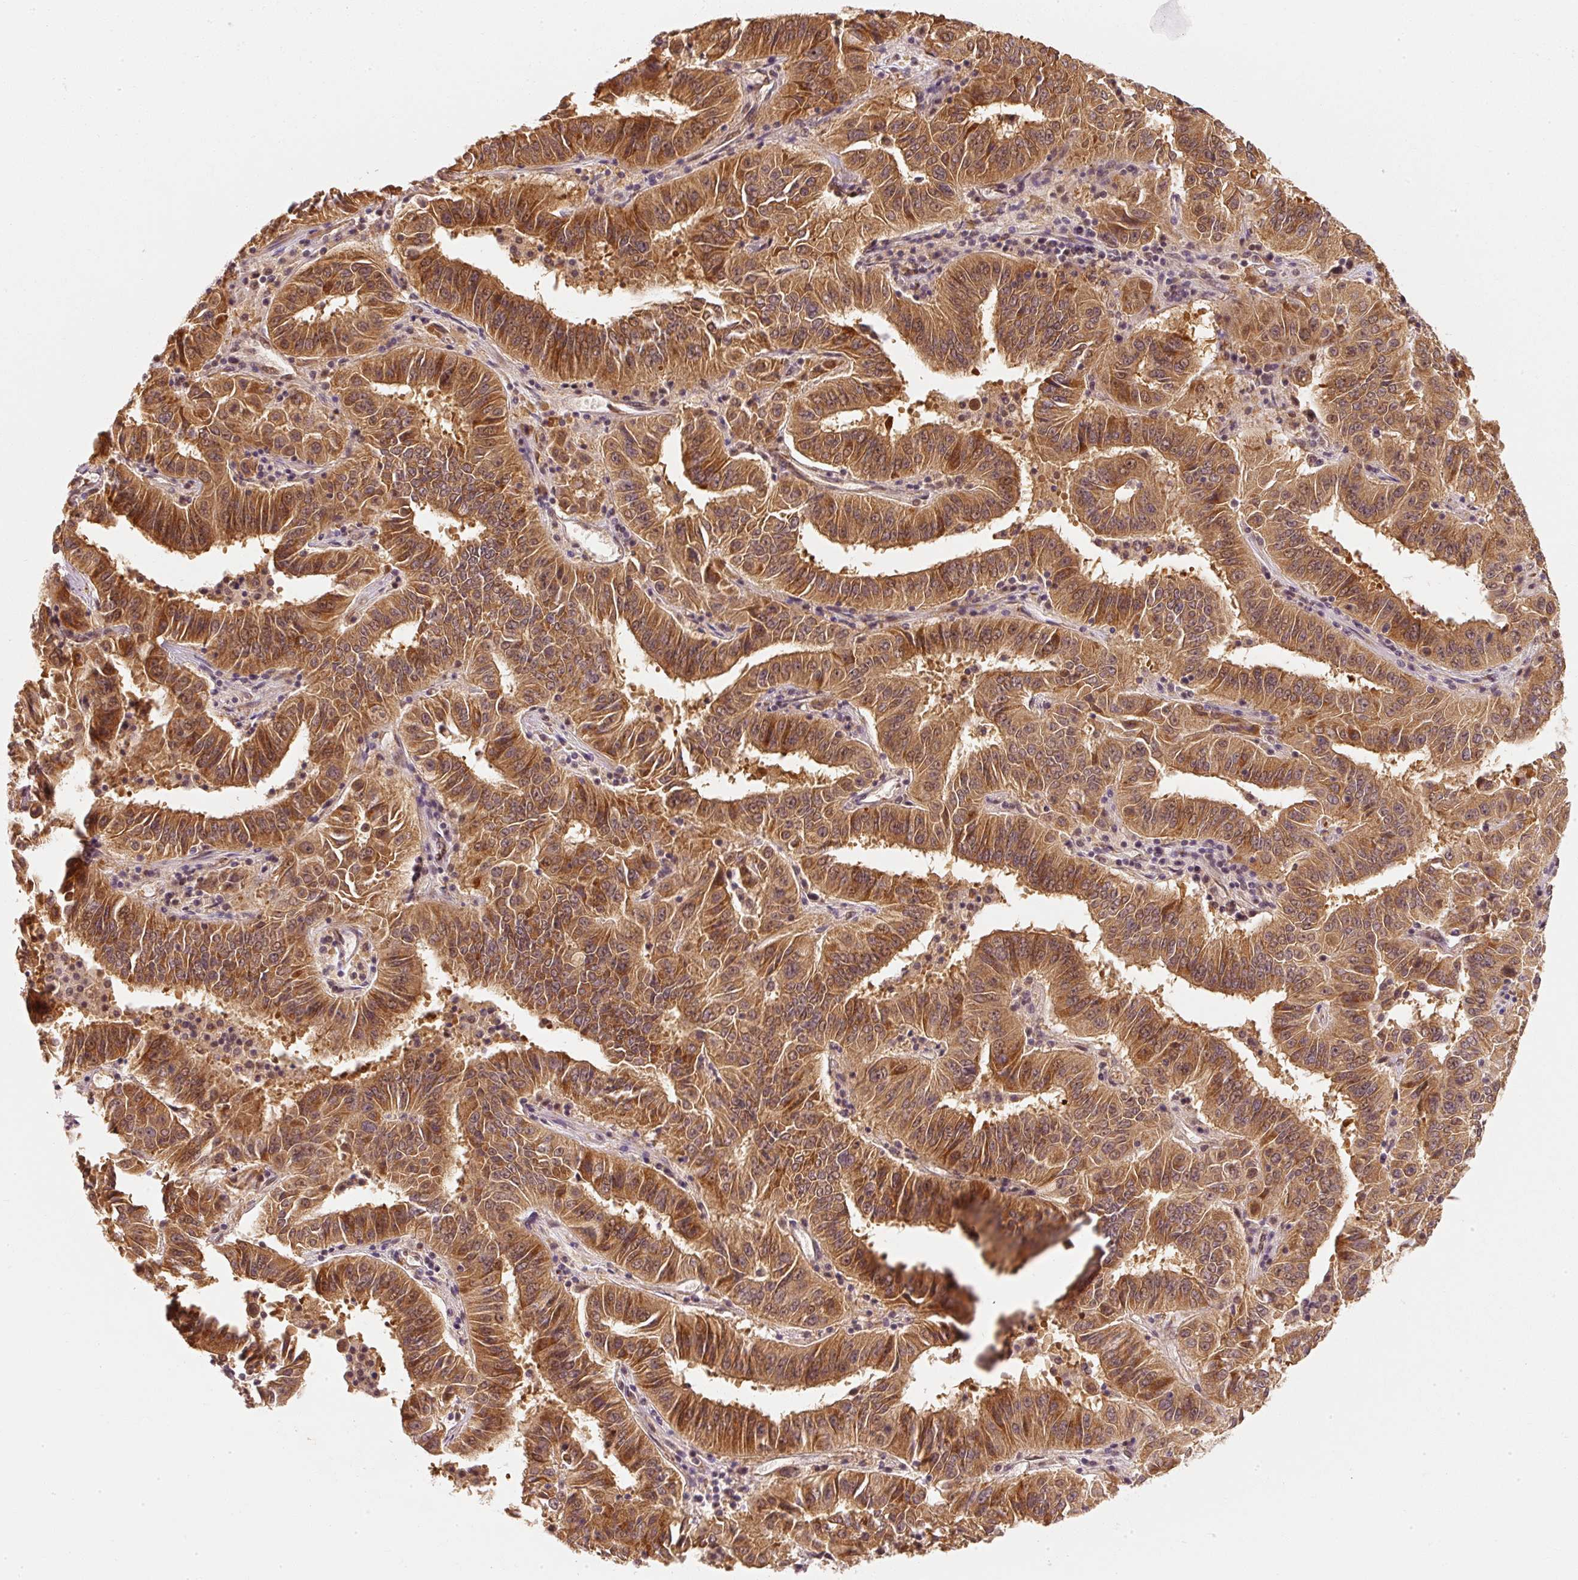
{"staining": {"intensity": "moderate", "quantity": ">75%", "location": "cytoplasmic/membranous"}, "tissue": "pancreatic cancer", "cell_type": "Tumor cells", "image_type": "cancer", "snomed": [{"axis": "morphology", "description": "Adenocarcinoma, NOS"}, {"axis": "topography", "description": "Pancreas"}], "caption": "Human pancreatic cancer stained for a protein (brown) reveals moderate cytoplasmic/membranous positive staining in approximately >75% of tumor cells.", "gene": "EEF1A2", "patient": {"sex": "male", "age": 63}}